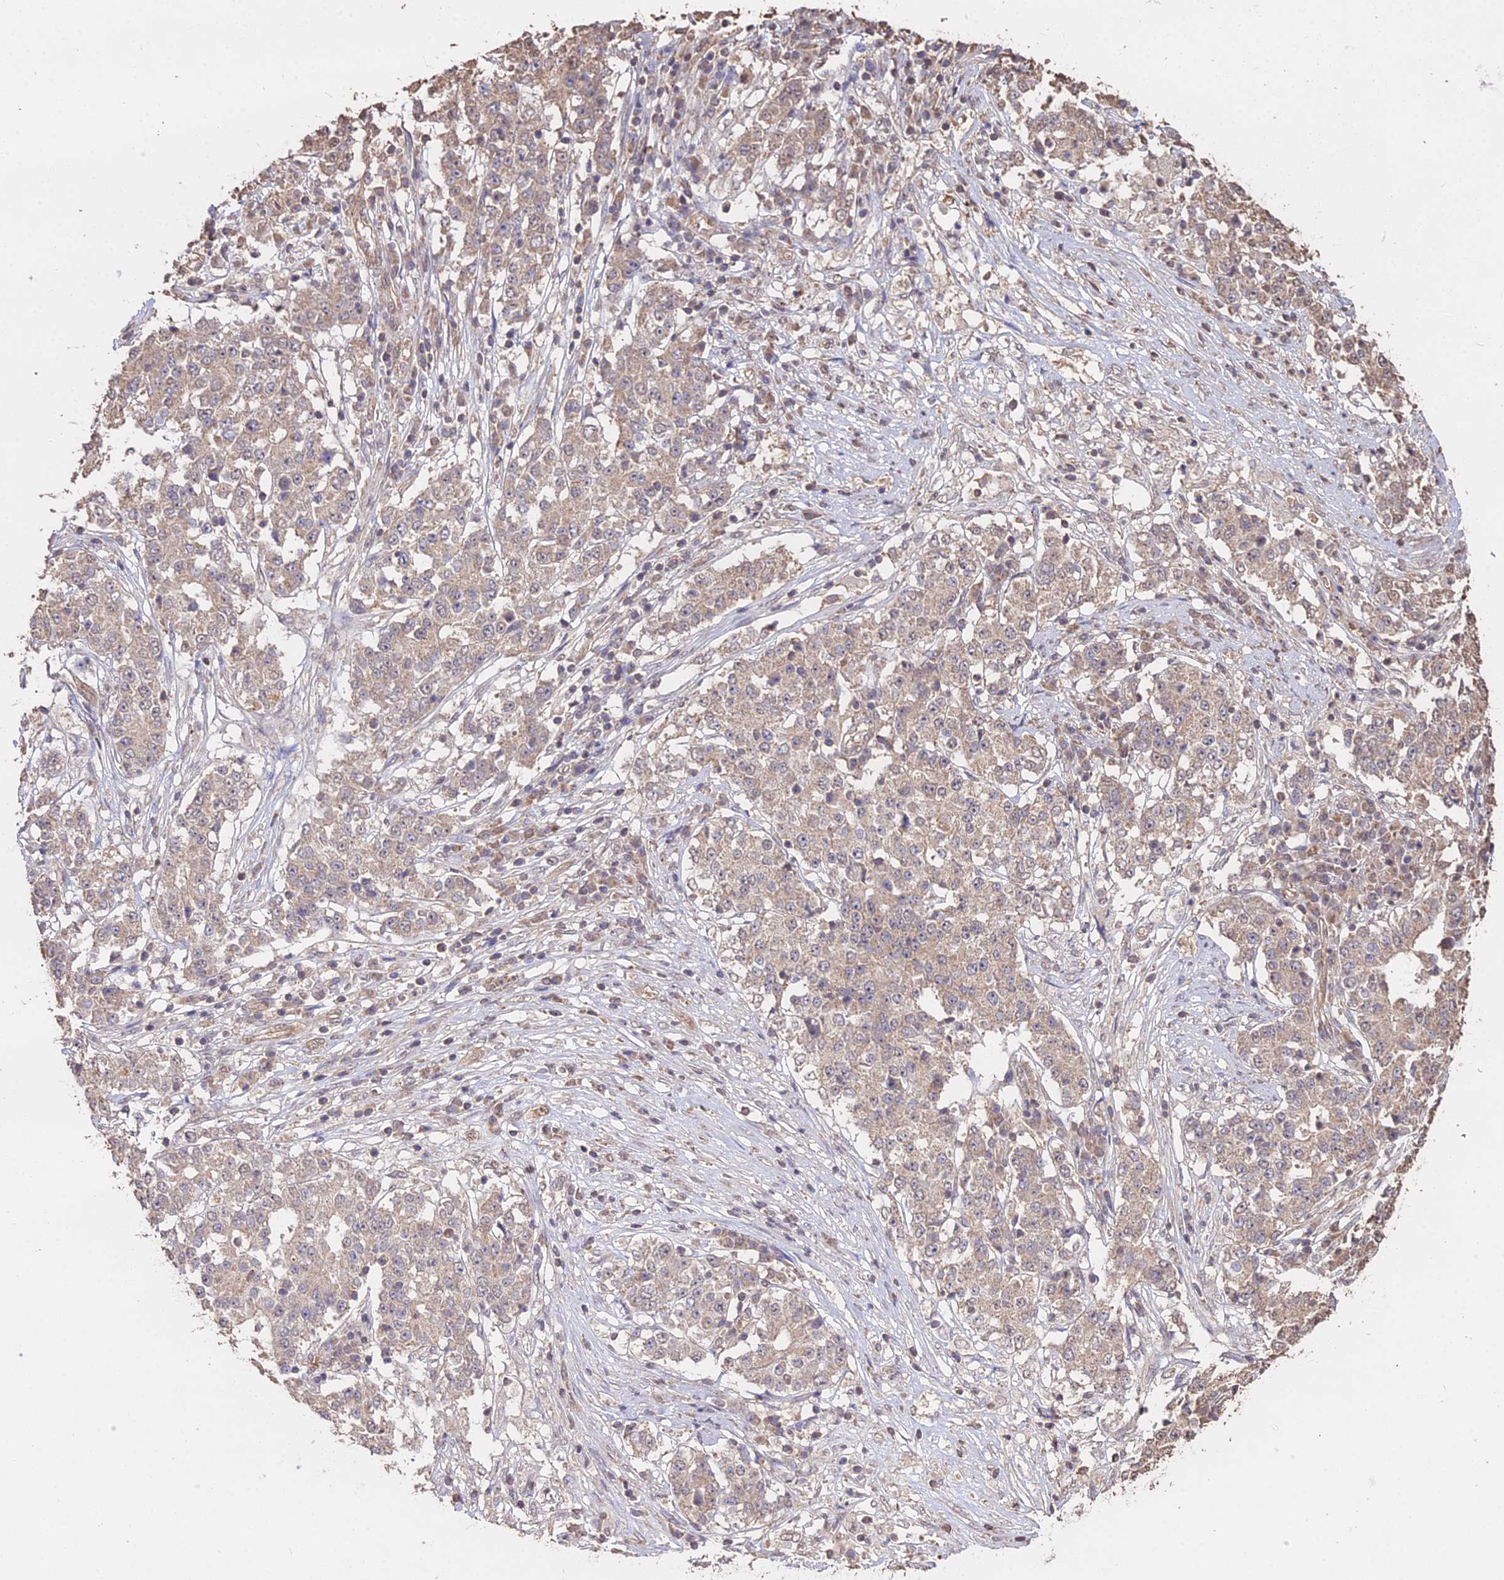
{"staining": {"intensity": "weak", "quantity": "25%-75%", "location": "cytoplasmic/membranous"}, "tissue": "stomach cancer", "cell_type": "Tumor cells", "image_type": "cancer", "snomed": [{"axis": "morphology", "description": "Adenocarcinoma, NOS"}, {"axis": "topography", "description": "Stomach"}], "caption": "Immunohistochemistry (IHC) of stomach cancer reveals low levels of weak cytoplasmic/membranous expression in approximately 25%-75% of tumor cells.", "gene": "METTL13", "patient": {"sex": "male", "age": 59}}